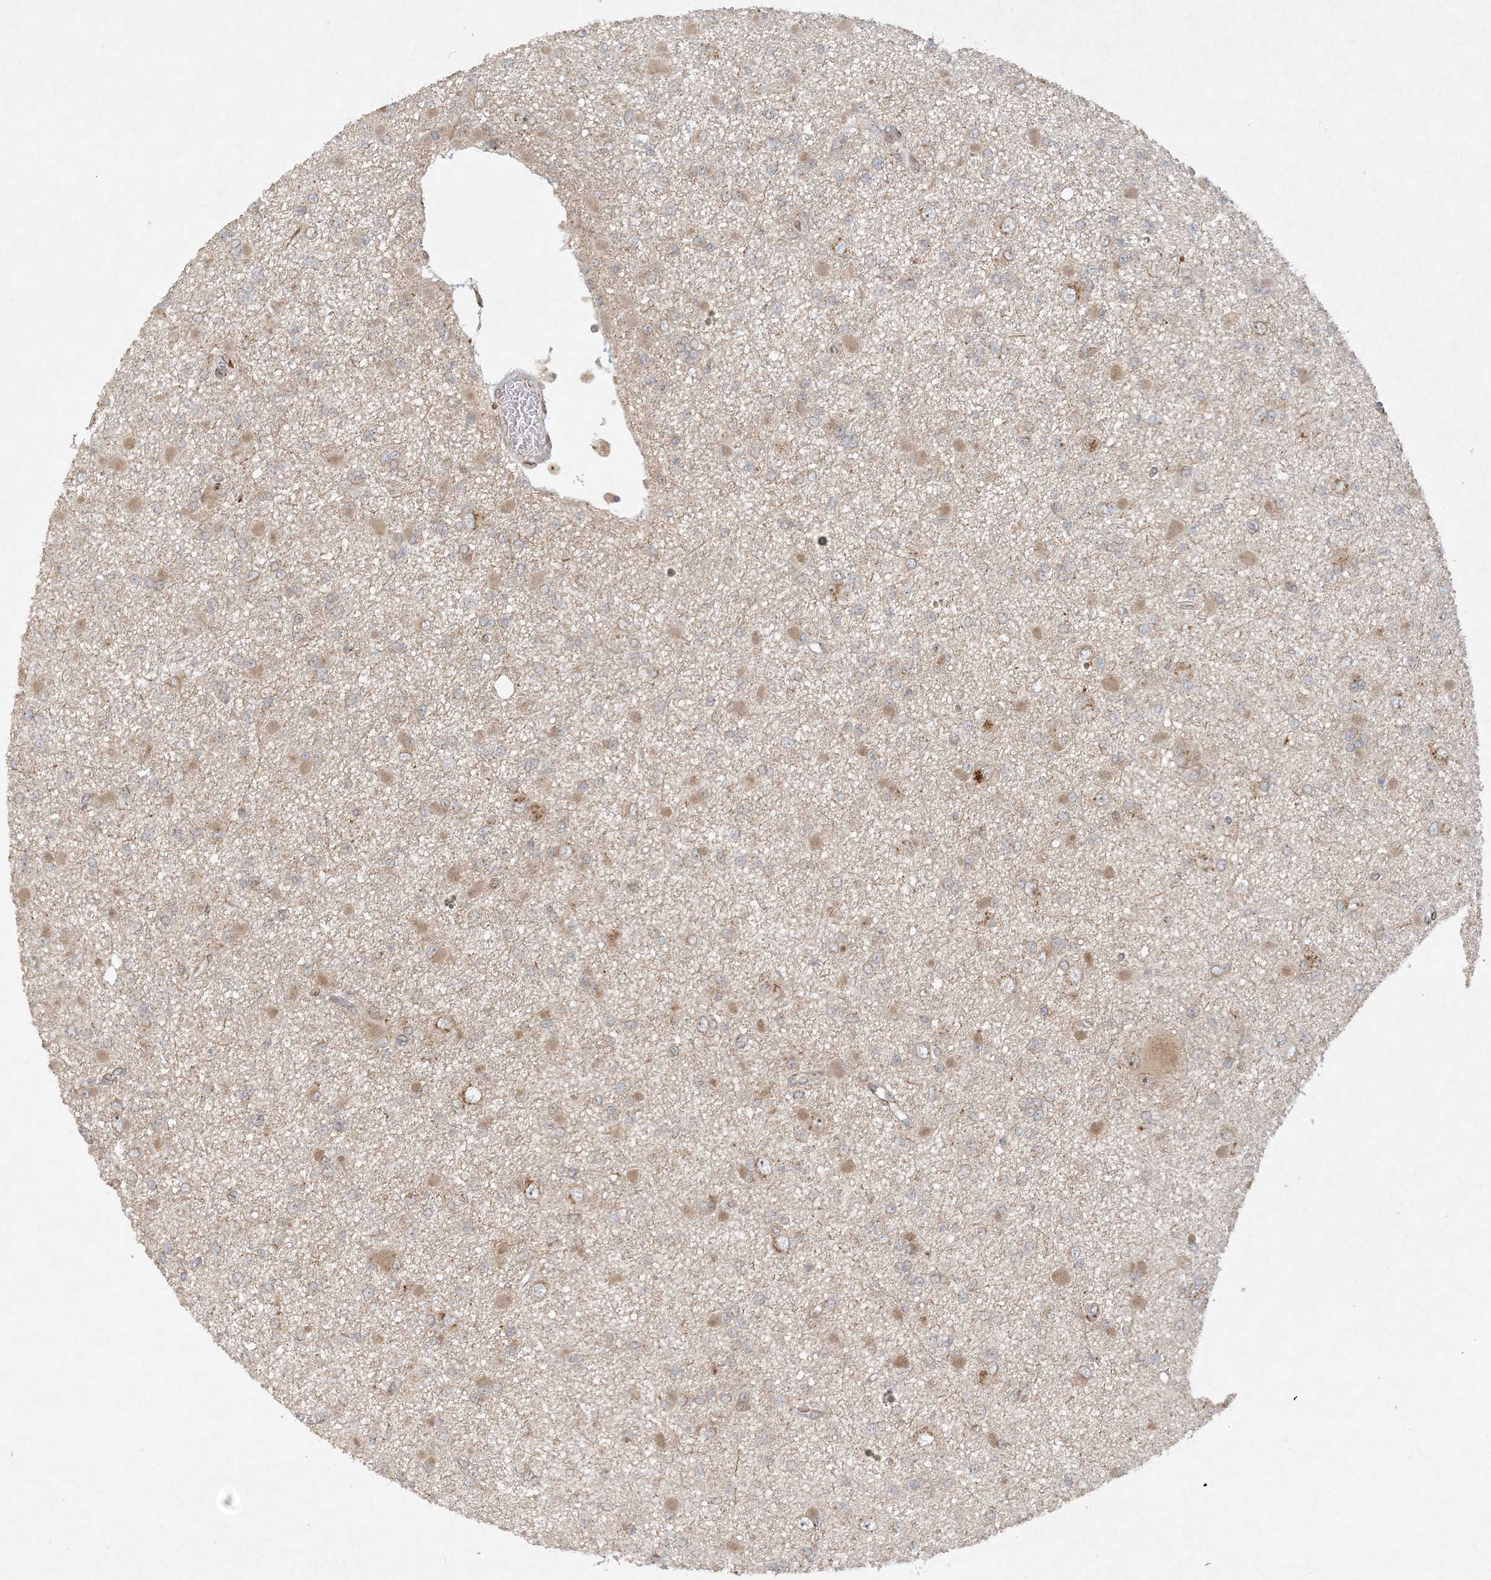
{"staining": {"intensity": "negative", "quantity": "none", "location": "none"}, "tissue": "glioma", "cell_type": "Tumor cells", "image_type": "cancer", "snomed": [{"axis": "morphology", "description": "Glioma, malignant, Low grade"}, {"axis": "topography", "description": "Brain"}], "caption": "The IHC image has no significant expression in tumor cells of malignant glioma (low-grade) tissue.", "gene": "SLC35A2", "patient": {"sex": "female", "age": 22}}